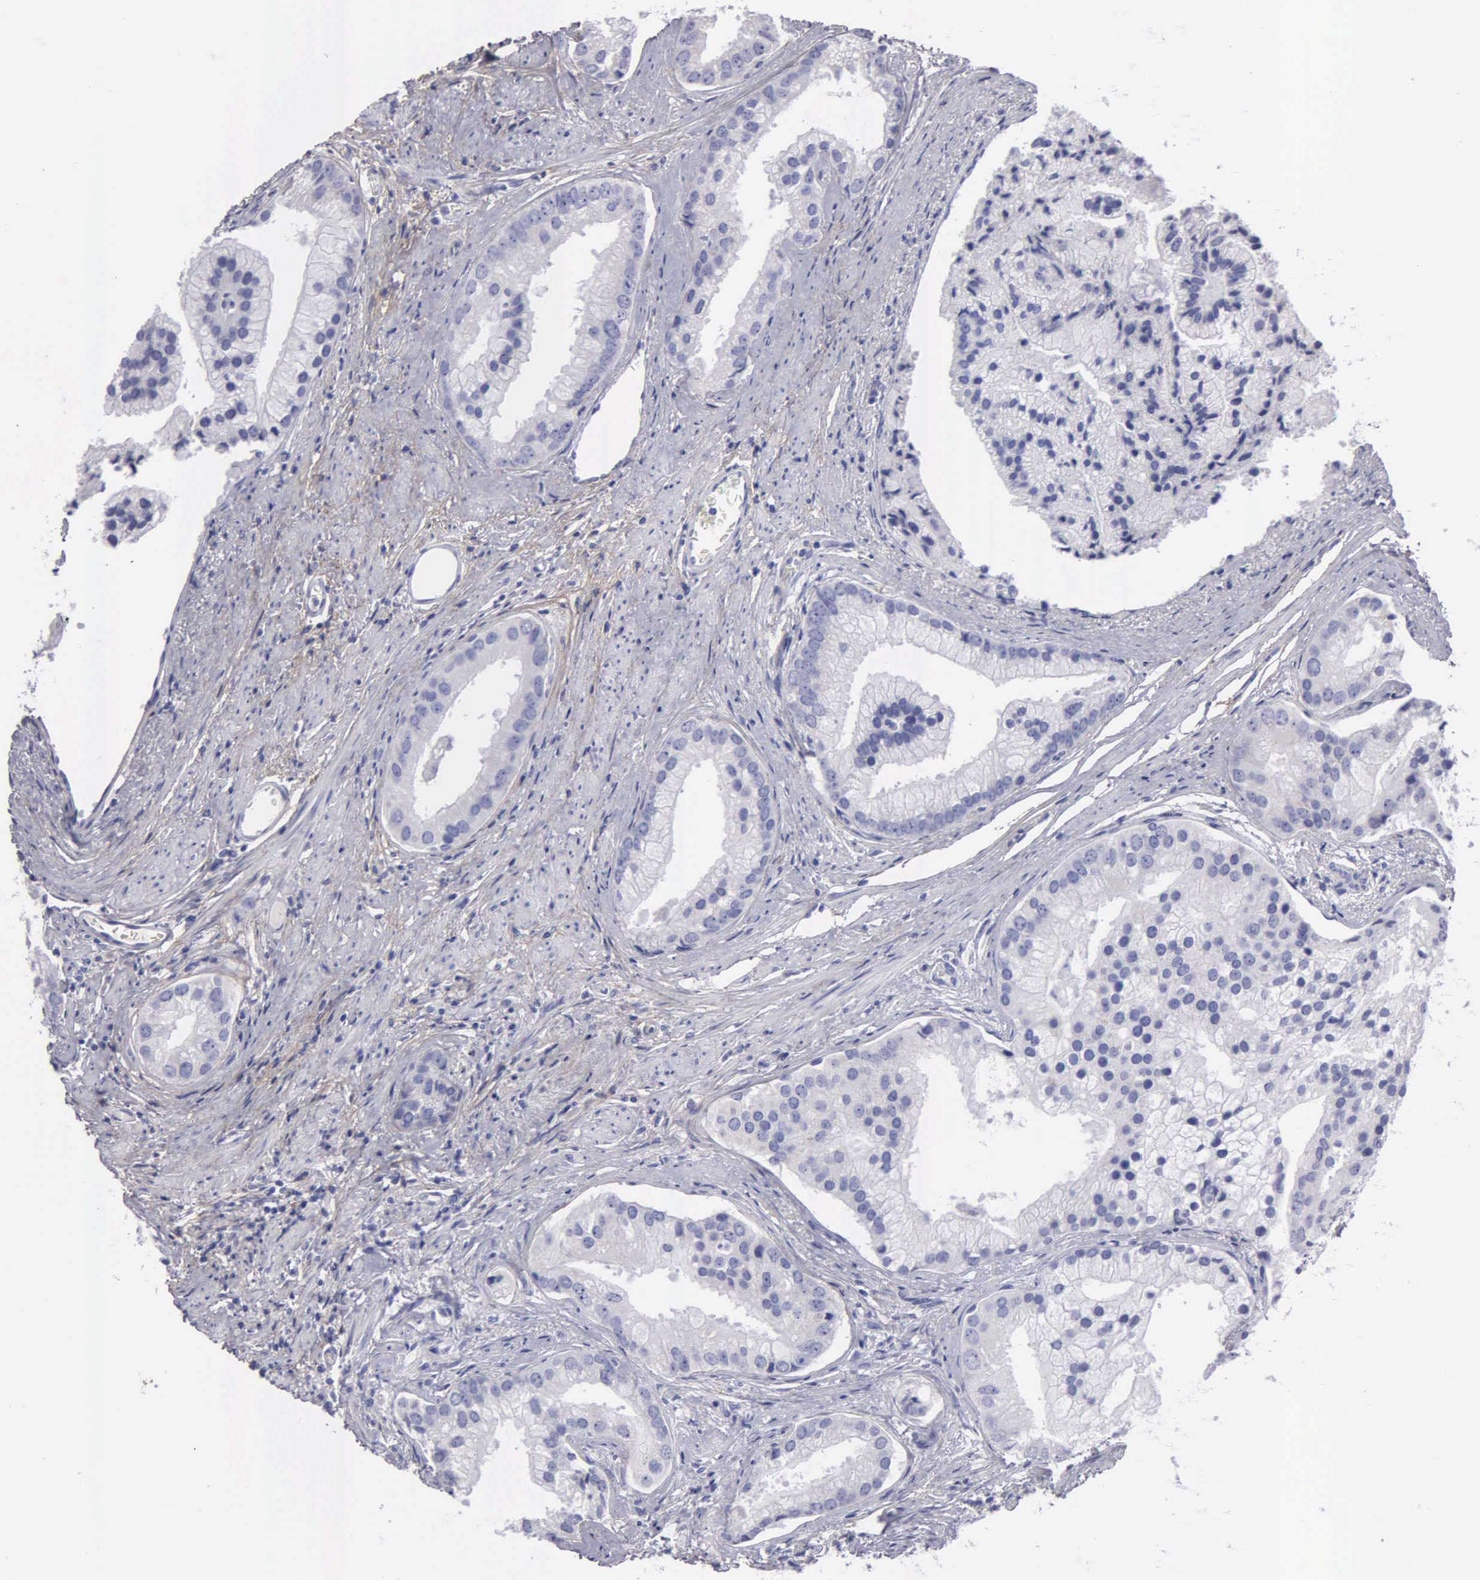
{"staining": {"intensity": "negative", "quantity": "none", "location": "none"}, "tissue": "prostate cancer", "cell_type": "Tumor cells", "image_type": "cancer", "snomed": [{"axis": "morphology", "description": "Adenocarcinoma, Low grade"}, {"axis": "topography", "description": "Prostate"}], "caption": "The micrograph demonstrates no staining of tumor cells in prostate cancer. (DAB IHC, high magnification).", "gene": "FBLN5", "patient": {"sex": "male", "age": 71}}